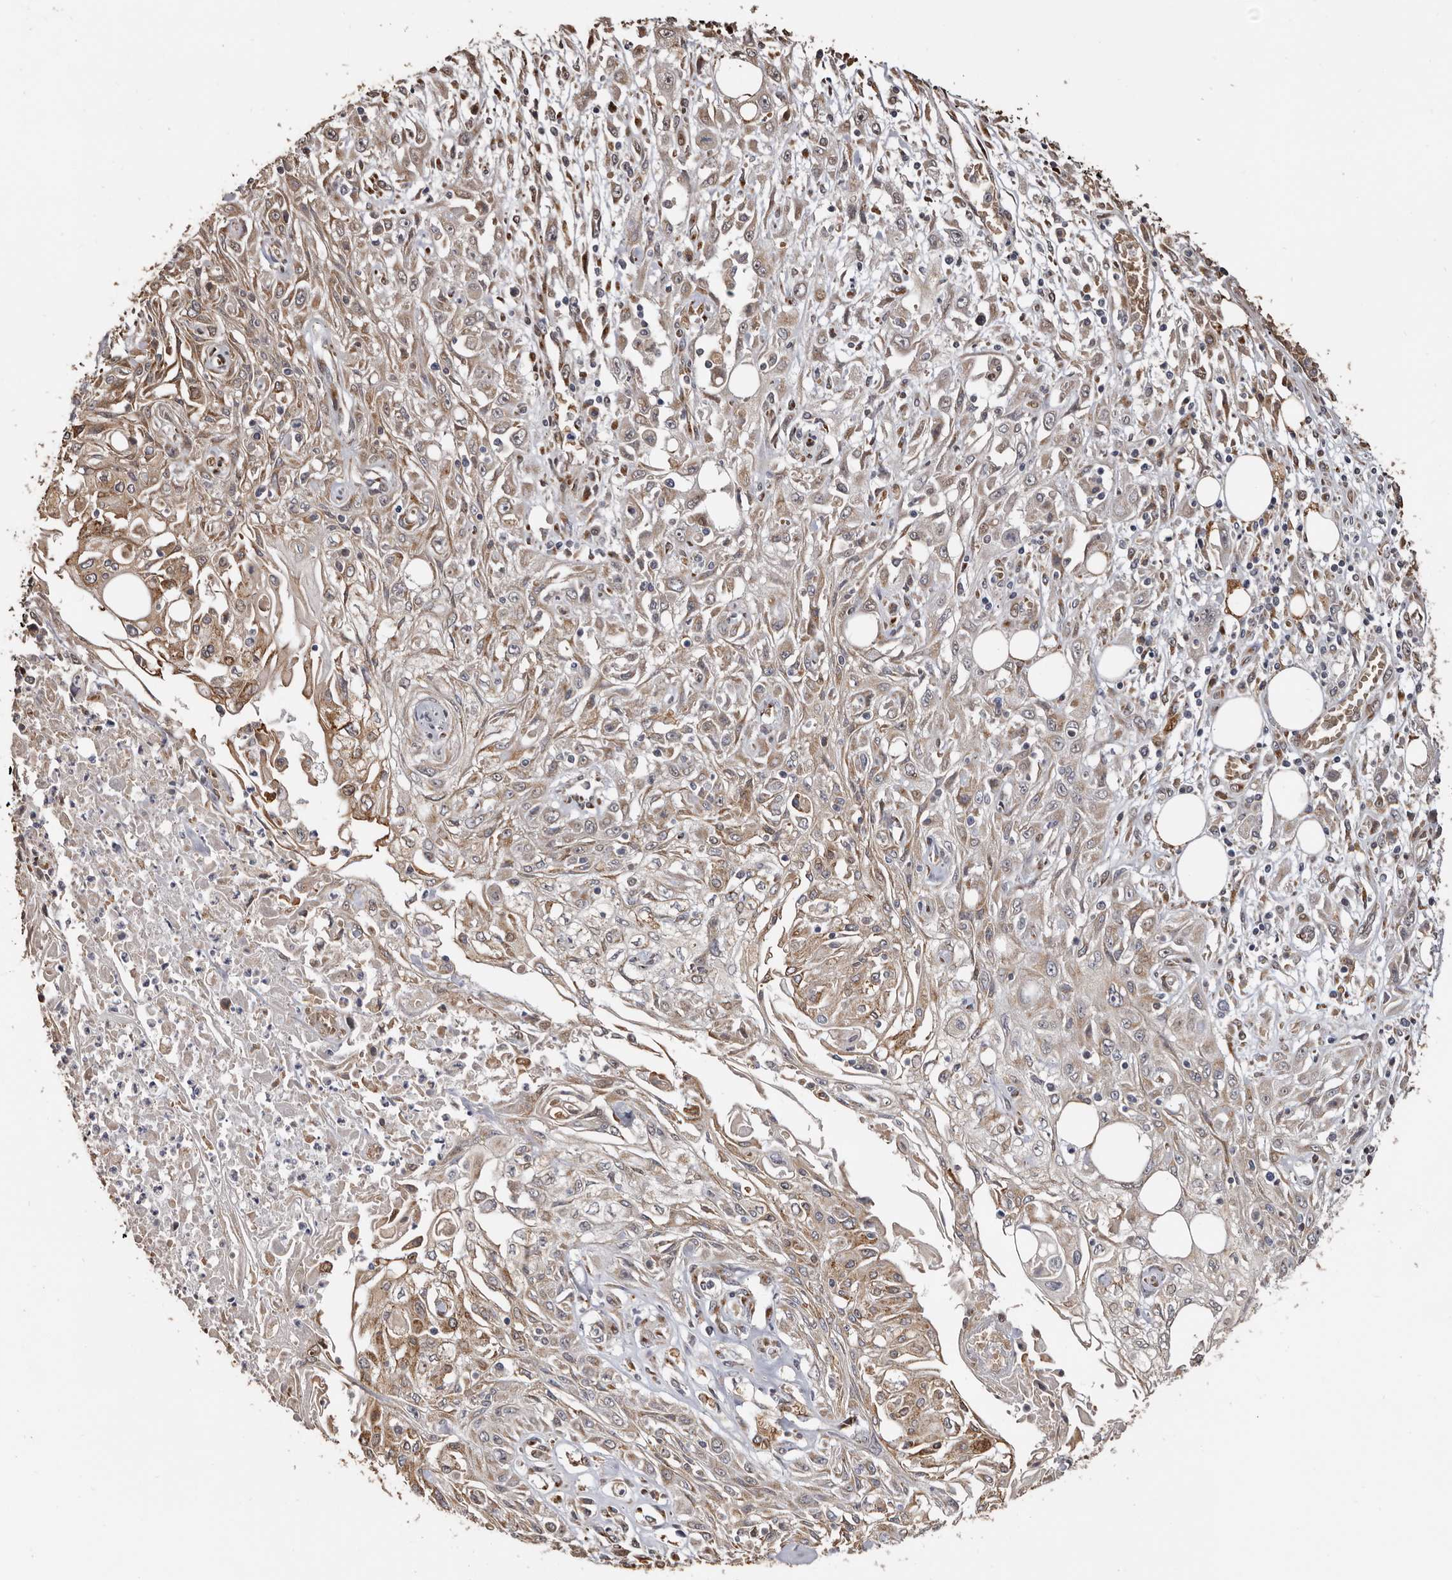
{"staining": {"intensity": "moderate", "quantity": "<25%", "location": "cytoplasmic/membranous"}, "tissue": "skin cancer", "cell_type": "Tumor cells", "image_type": "cancer", "snomed": [{"axis": "morphology", "description": "Squamous cell carcinoma, NOS"}, {"axis": "morphology", "description": "Squamous cell carcinoma, metastatic, NOS"}, {"axis": "topography", "description": "Skin"}, {"axis": "topography", "description": "Lymph node"}], "caption": "Human squamous cell carcinoma (skin) stained with a protein marker exhibits moderate staining in tumor cells.", "gene": "ENTREP1", "patient": {"sex": "male", "age": 75}}